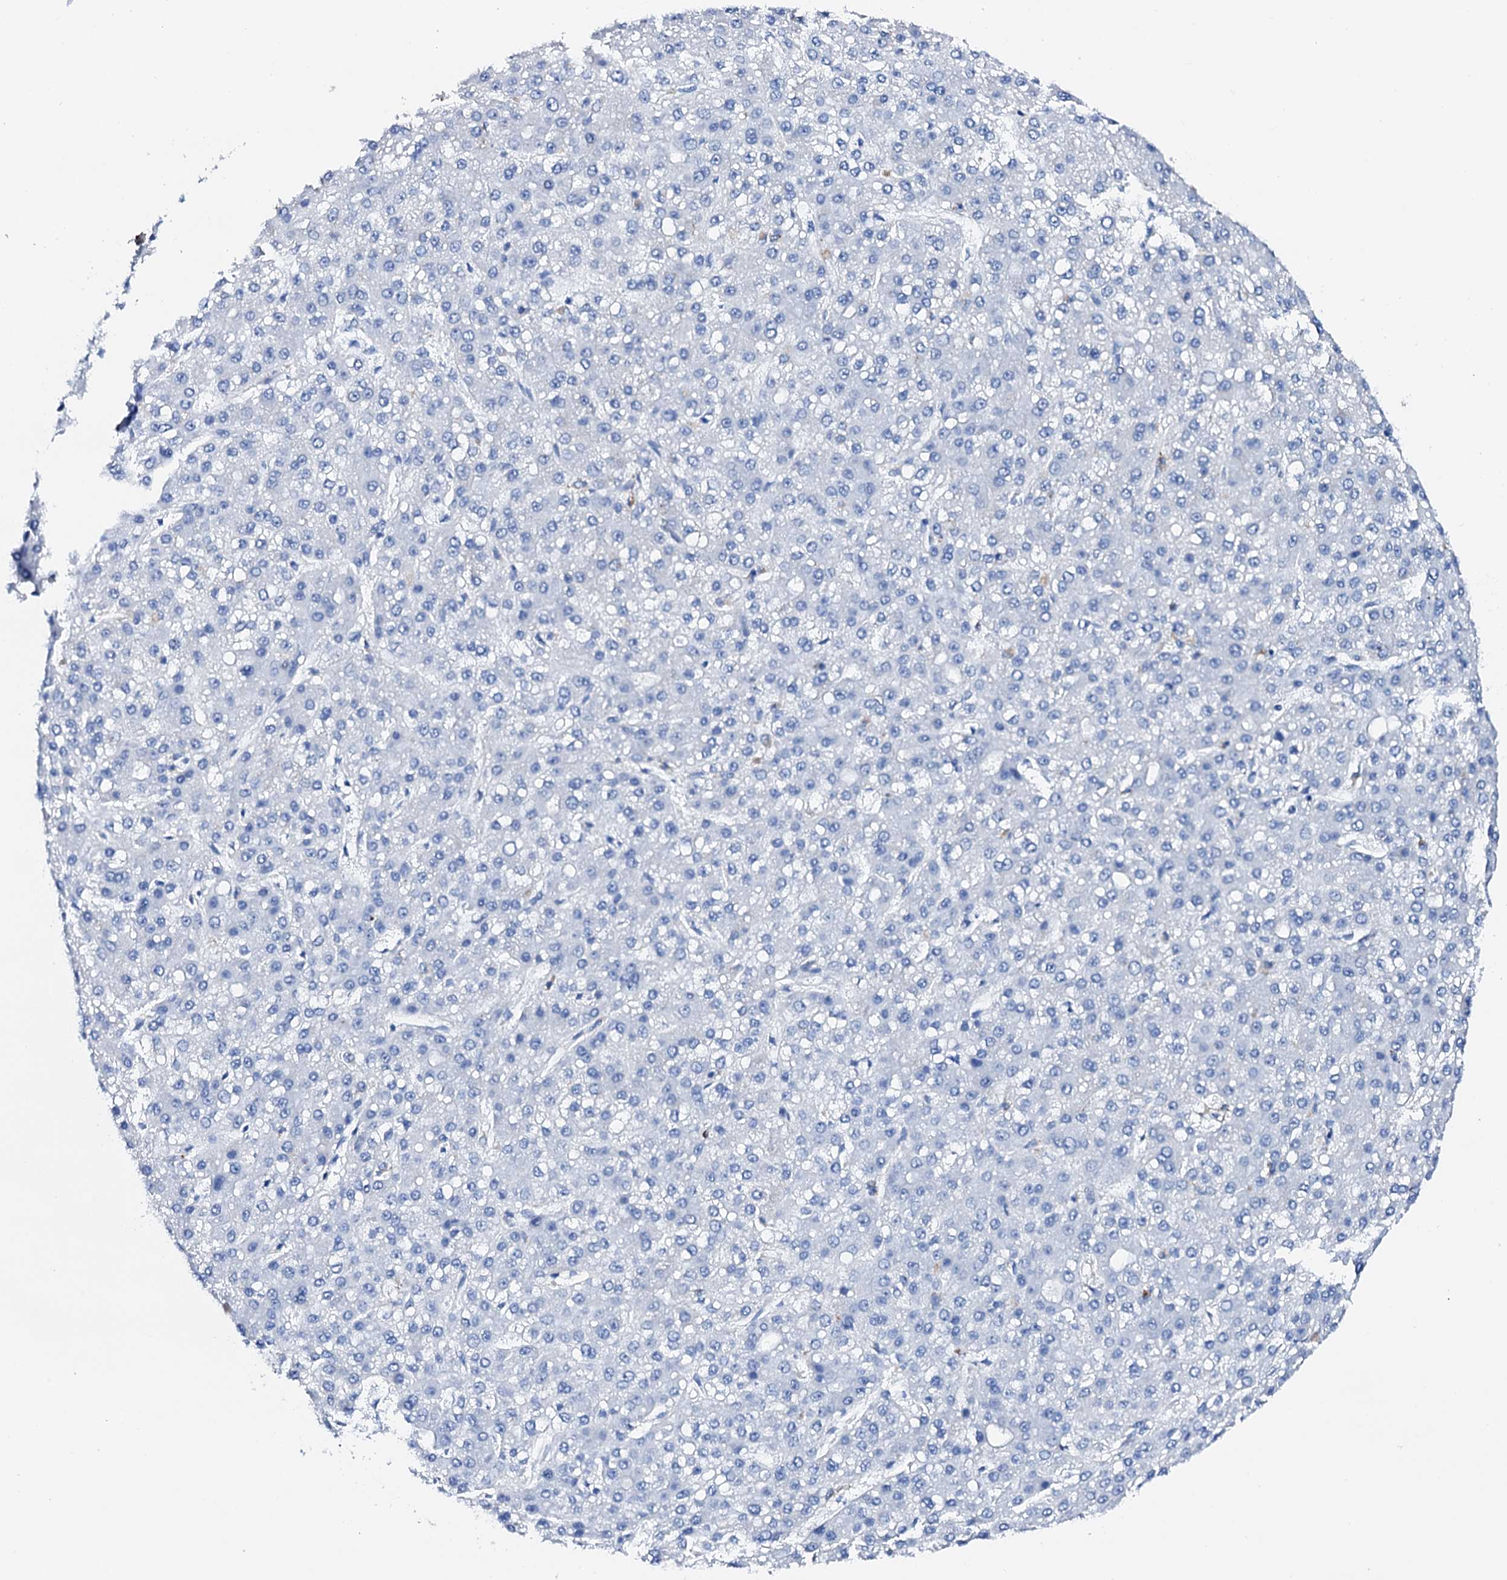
{"staining": {"intensity": "negative", "quantity": "none", "location": "none"}, "tissue": "liver cancer", "cell_type": "Tumor cells", "image_type": "cancer", "snomed": [{"axis": "morphology", "description": "Carcinoma, Hepatocellular, NOS"}, {"axis": "topography", "description": "Liver"}], "caption": "This is a histopathology image of IHC staining of liver hepatocellular carcinoma, which shows no staining in tumor cells.", "gene": "NRIP2", "patient": {"sex": "male", "age": 67}}